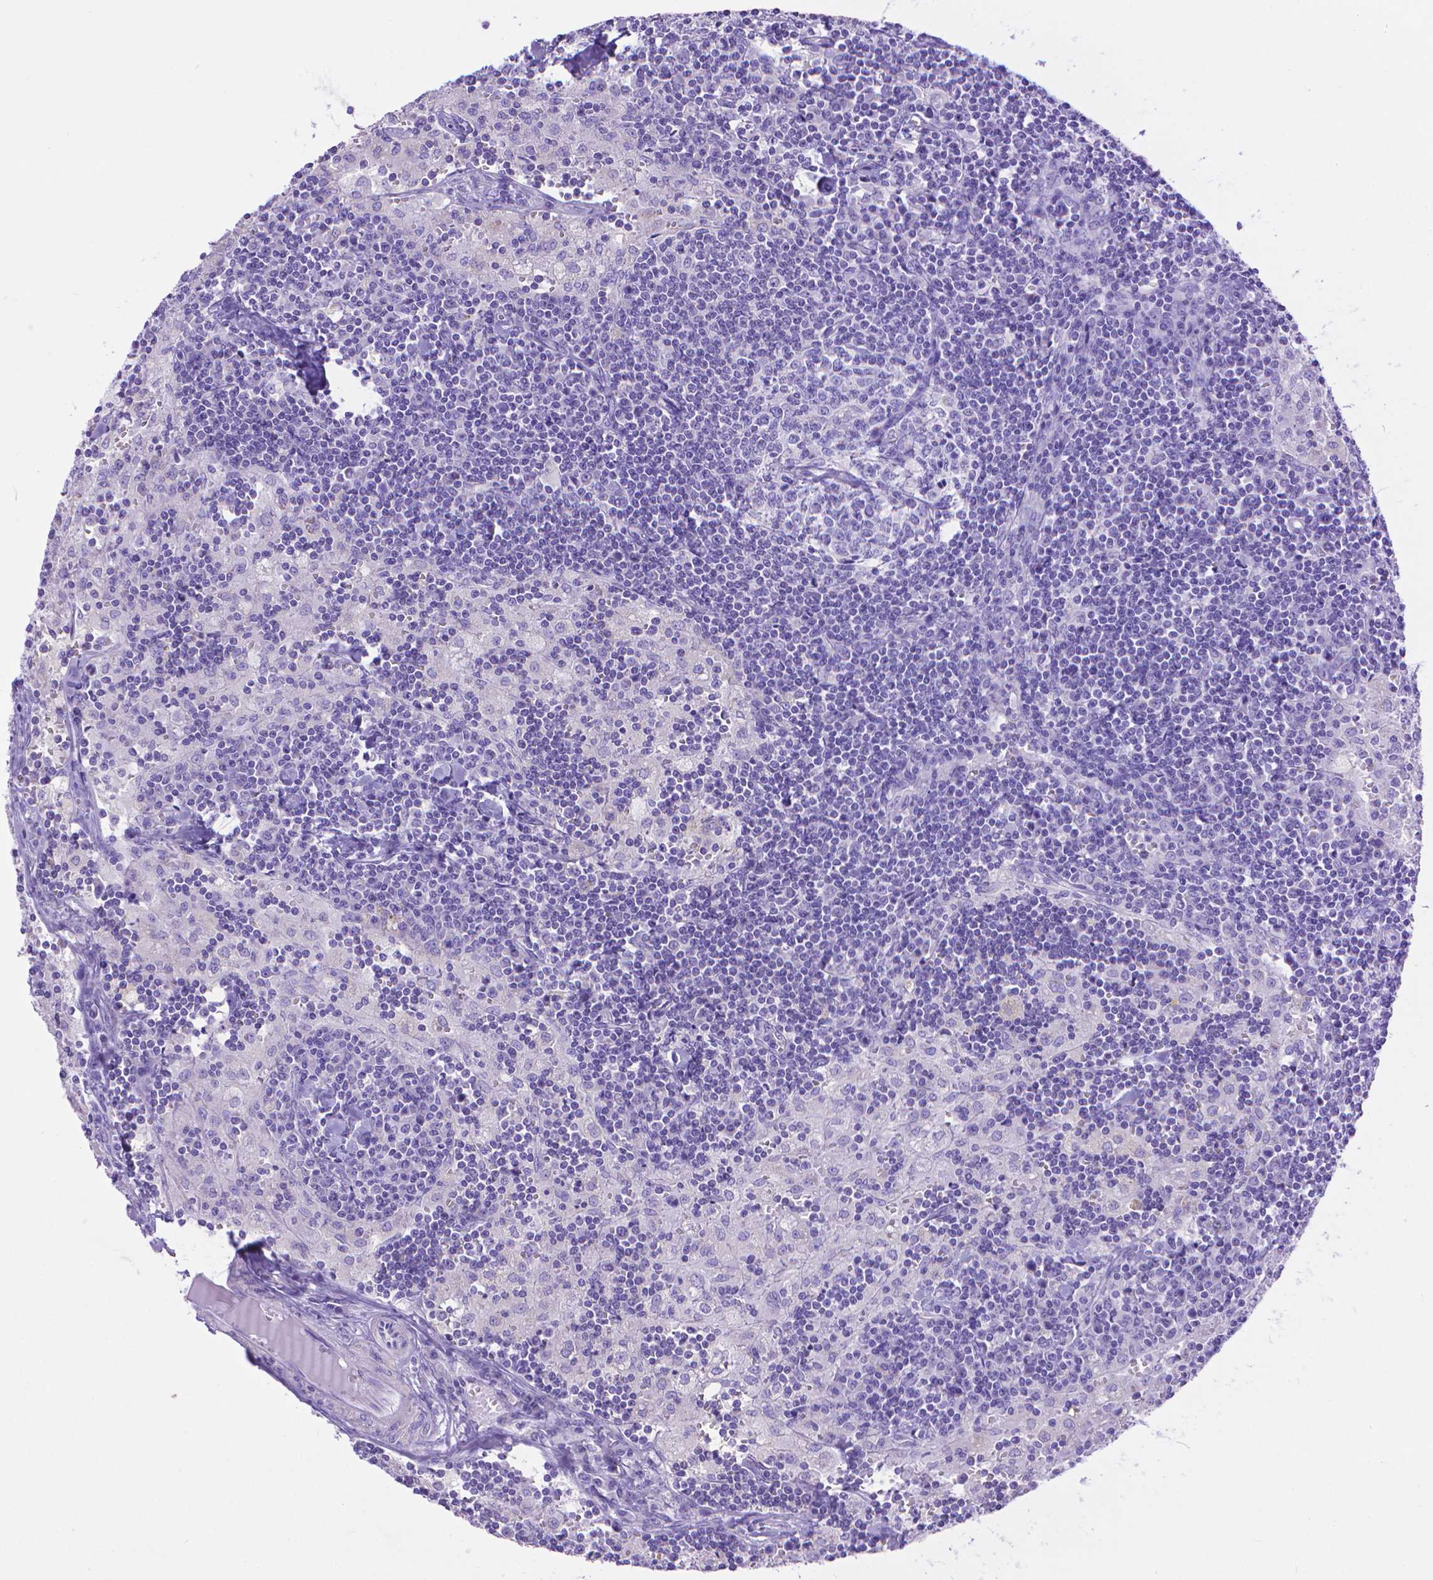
{"staining": {"intensity": "negative", "quantity": "none", "location": "none"}, "tissue": "lymph node", "cell_type": "Germinal center cells", "image_type": "normal", "snomed": [{"axis": "morphology", "description": "Normal tissue, NOS"}, {"axis": "topography", "description": "Lymph node"}], "caption": "The immunohistochemistry (IHC) image has no significant positivity in germinal center cells of lymph node.", "gene": "DHRS2", "patient": {"sex": "male", "age": 55}}